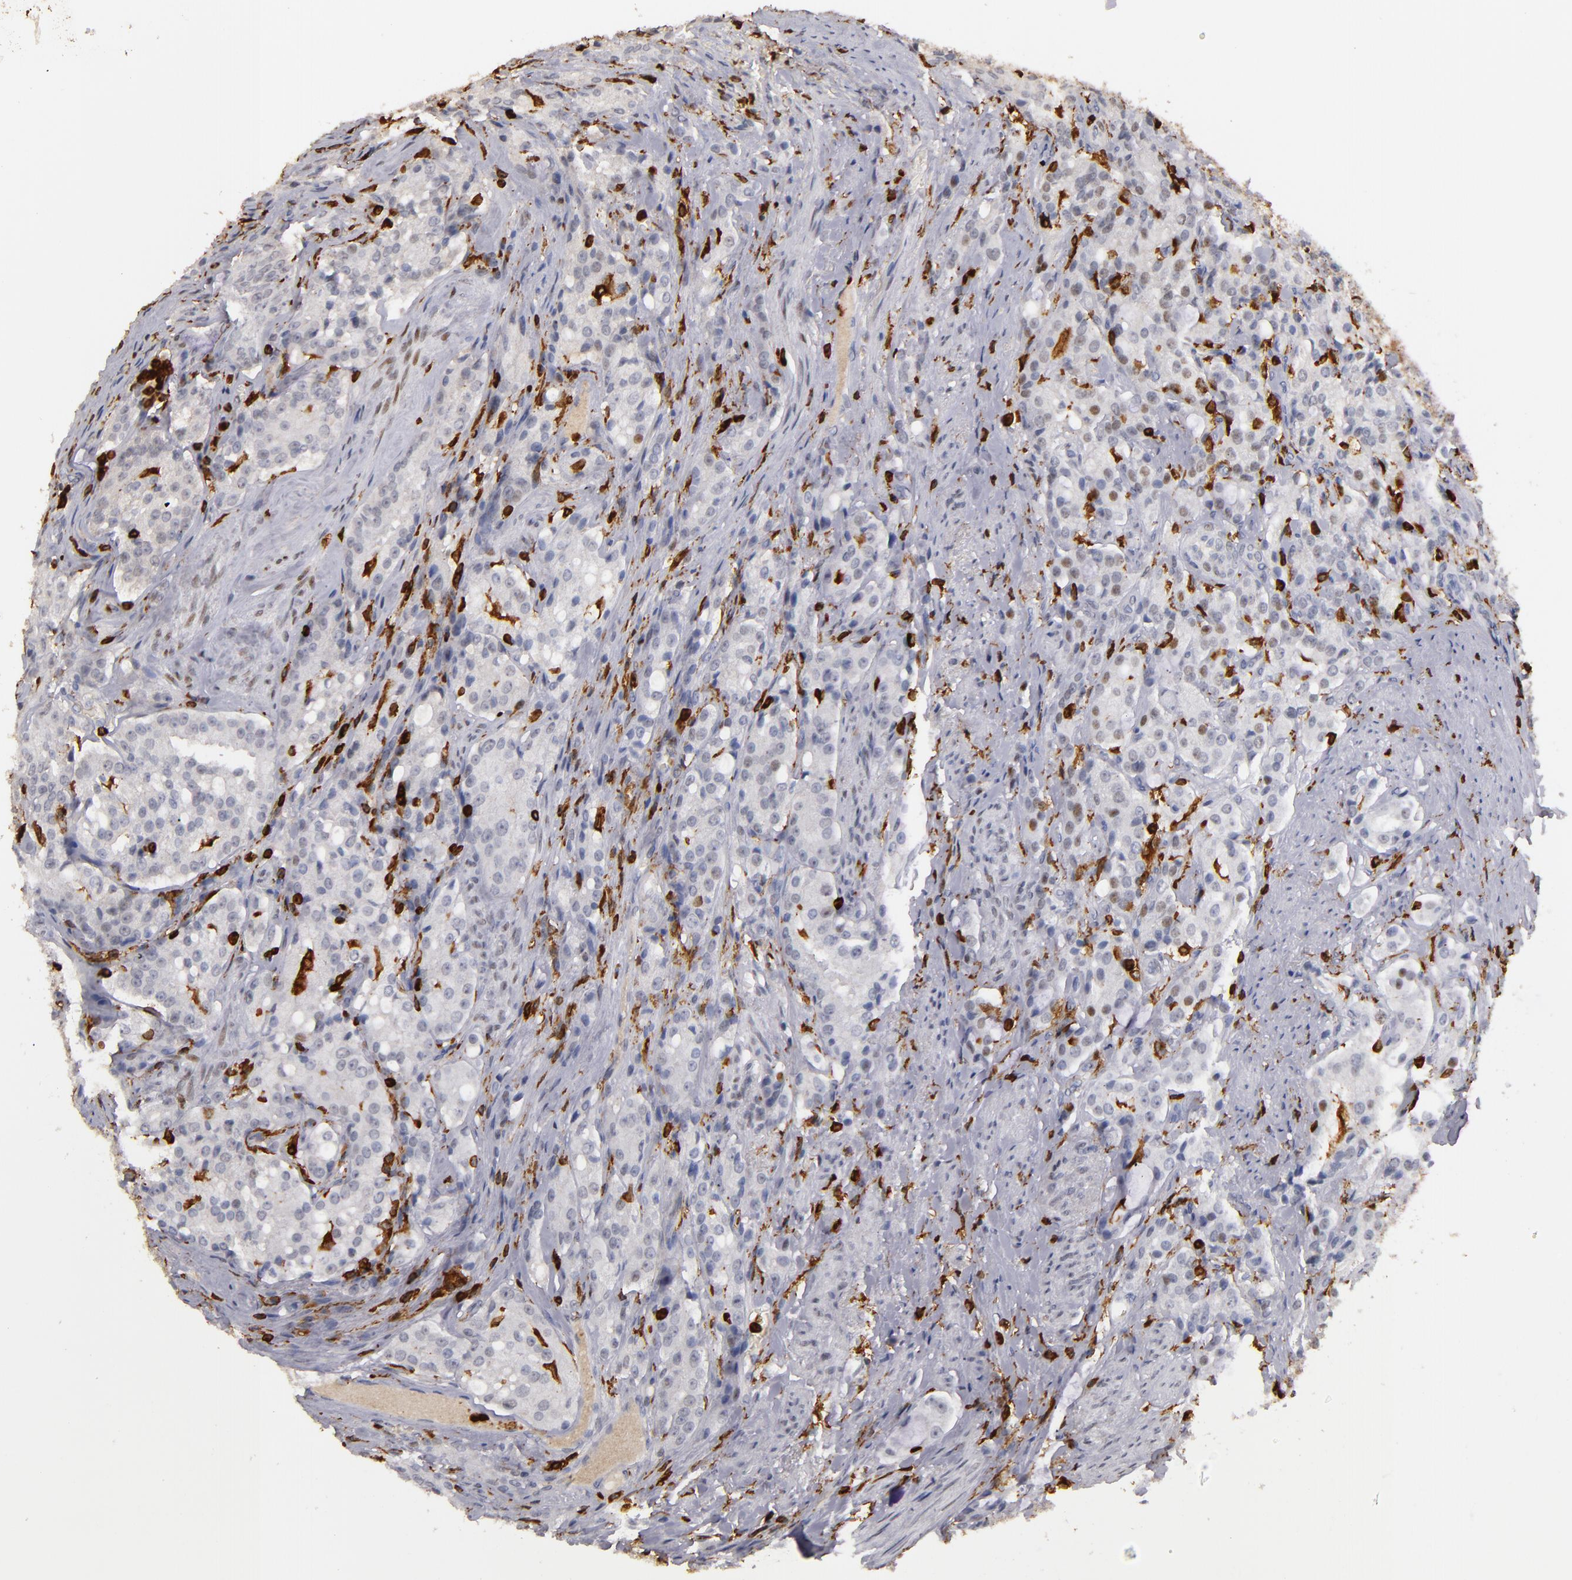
{"staining": {"intensity": "weak", "quantity": "<25%", "location": "nuclear"}, "tissue": "prostate cancer", "cell_type": "Tumor cells", "image_type": "cancer", "snomed": [{"axis": "morphology", "description": "Adenocarcinoma, Medium grade"}, {"axis": "topography", "description": "Prostate"}], "caption": "Immunohistochemistry micrograph of human adenocarcinoma (medium-grade) (prostate) stained for a protein (brown), which exhibits no staining in tumor cells.", "gene": "WAS", "patient": {"sex": "male", "age": 72}}